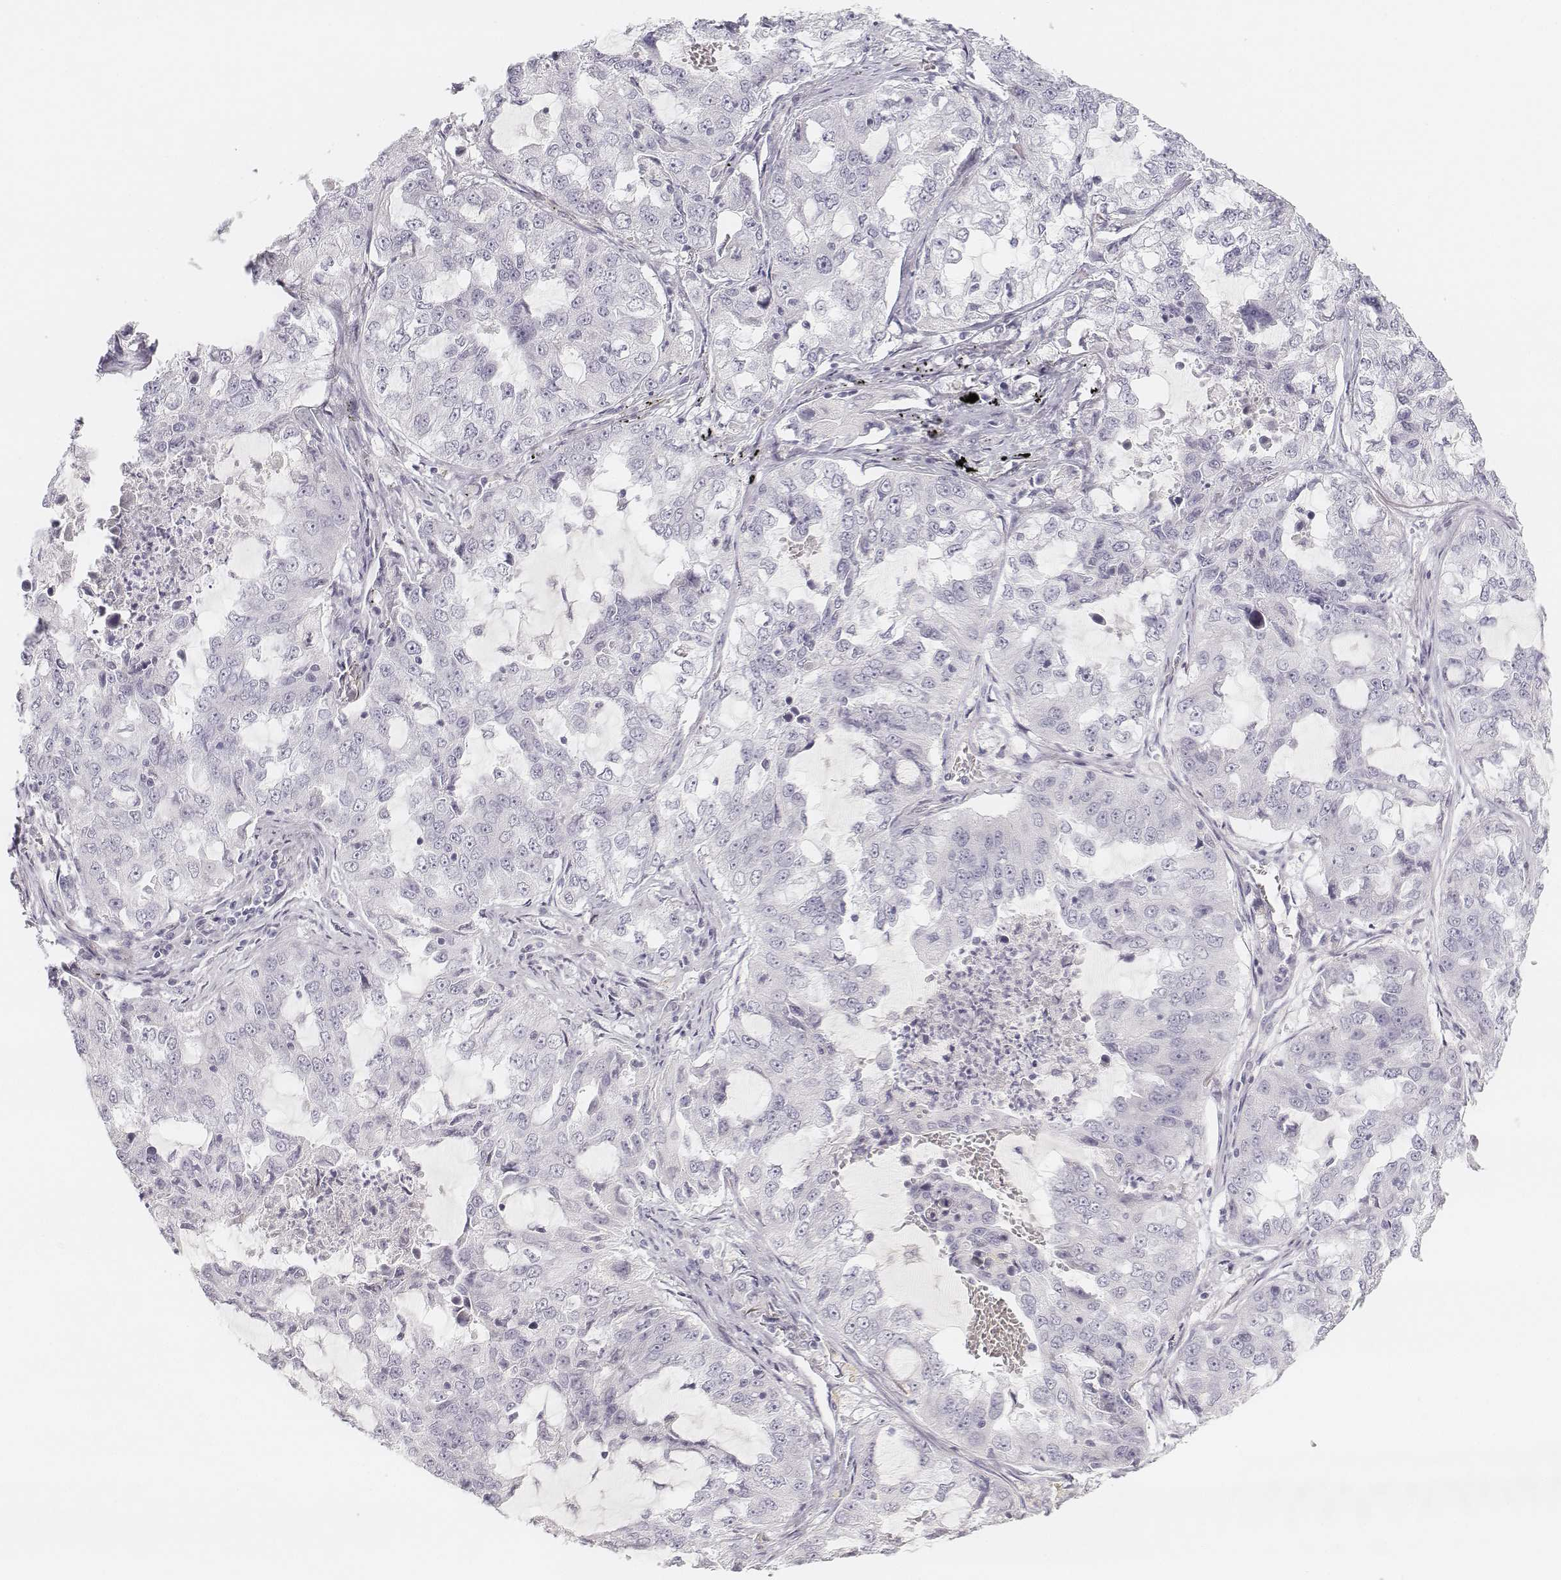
{"staining": {"intensity": "negative", "quantity": "none", "location": "none"}, "tissue": "lung cancer", "cell_type": "Tumor cells", "image_type": "cancer", "snomed": [{"axis": "morphology", "description": "Adenocarcinoma, NOS"}, {"axis": "topography", "description": "Lung"}], "caption": "Human lung adenocarcinoma stained for a protein using immunohistochemistry displays no expression in tumor cells.", "gene": "DSG4", "patient": {"sex": "female", "age": 61}}